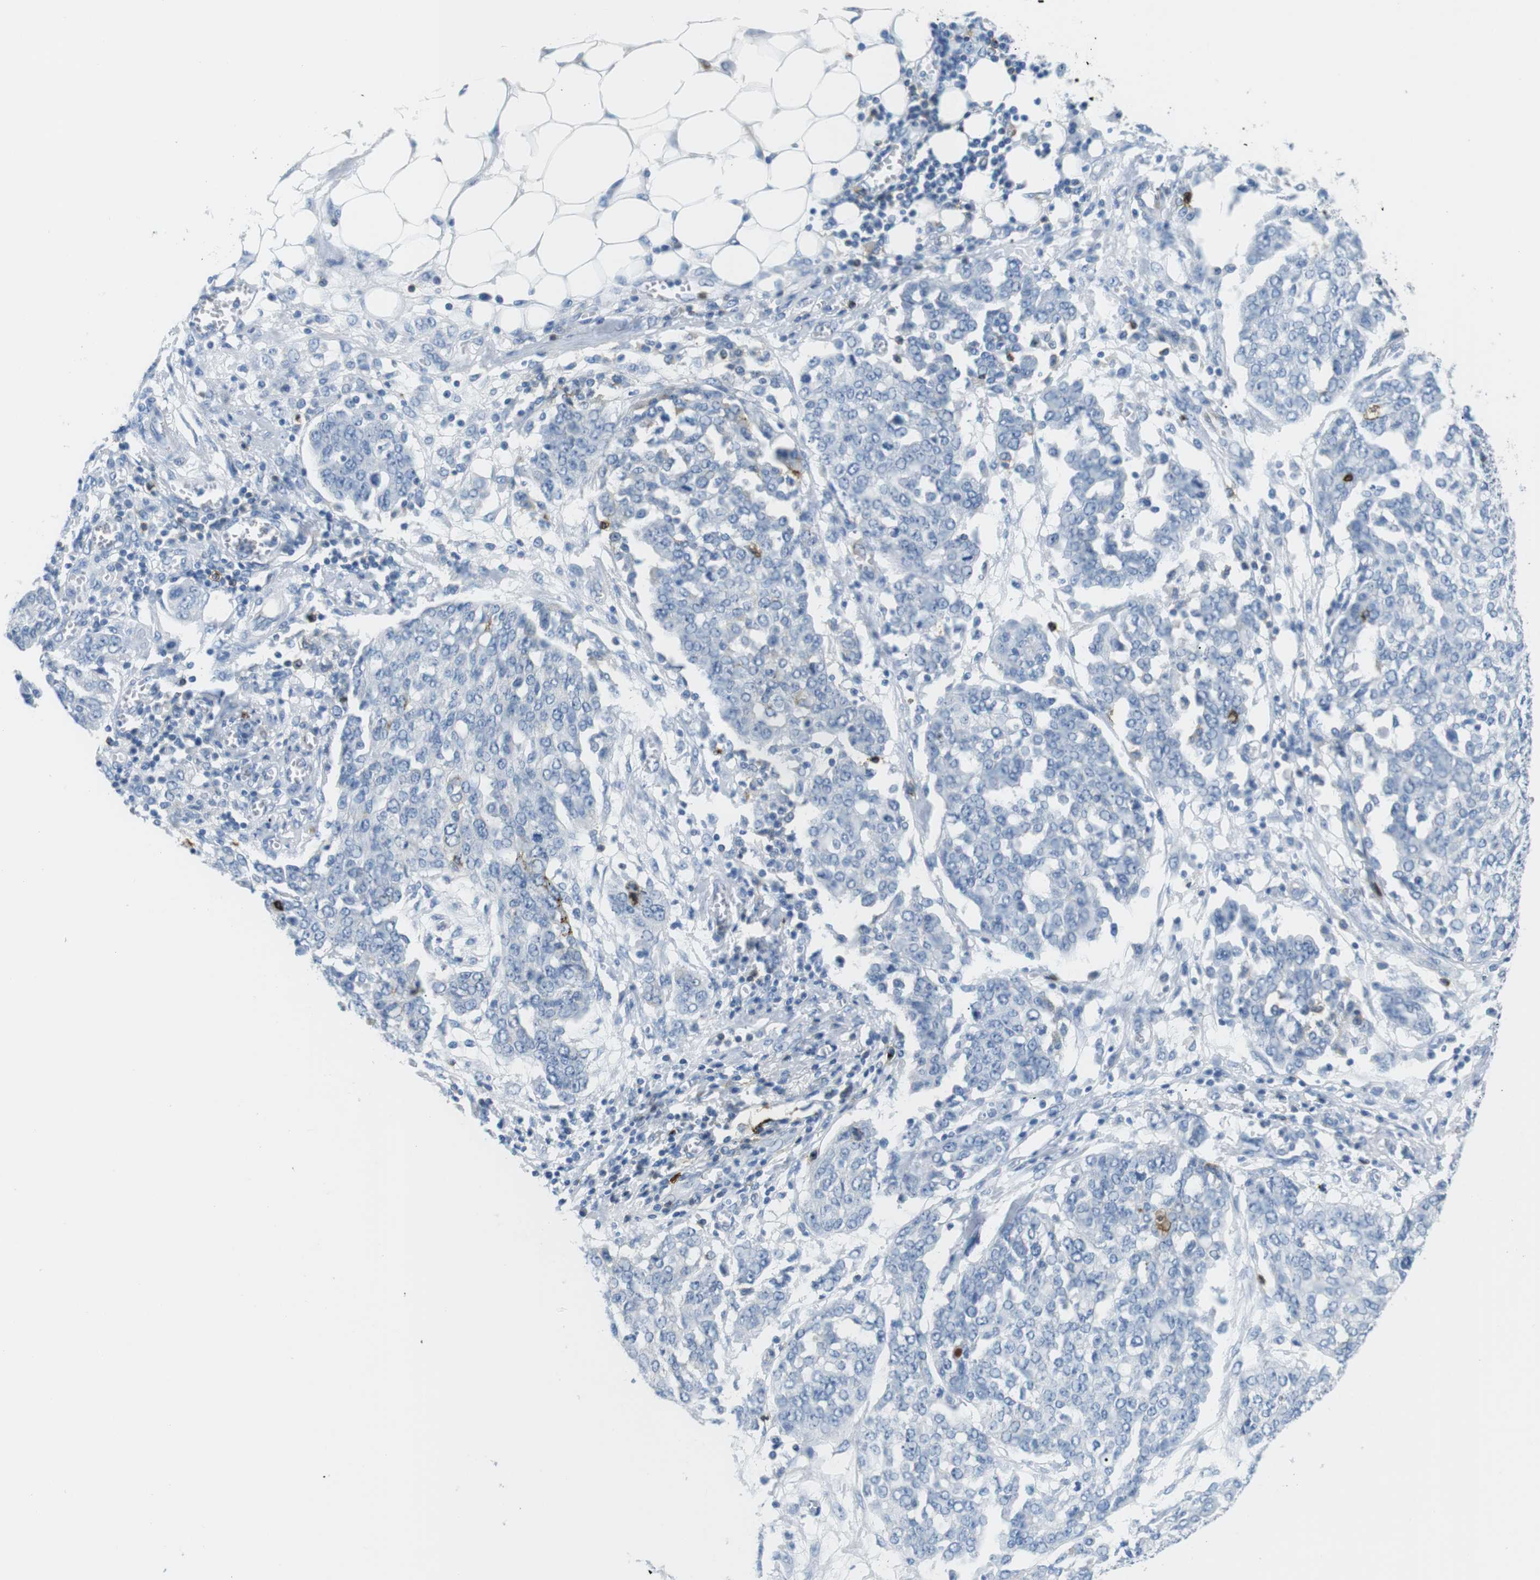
{"staining": {"intensity": "negative", "quantity": "none", "location": "none"}, "tissue": "ovarian cancer", "cell_type": "Tumor cells", "image_type": "cancer", "snomed": [{"axis": "morphology", "description": "Cystadenocarcinoma, serous, NOS"}, {"axis": "topography", "description": "Soft tissue"}, {"axis": "topography", "description": "Ovary"}], "caption": "Tumor cells are negative for protein expression in human ovarian cancer (serous cystadenocarcinoma). The staining is performed using DAB (3,3'-diaminobenzidine) brown chromogen with nuclei counter-stained in using hematoxylin.", "gene": "TNFRSF4", "patient": {"sex": "female", "age": 57}}